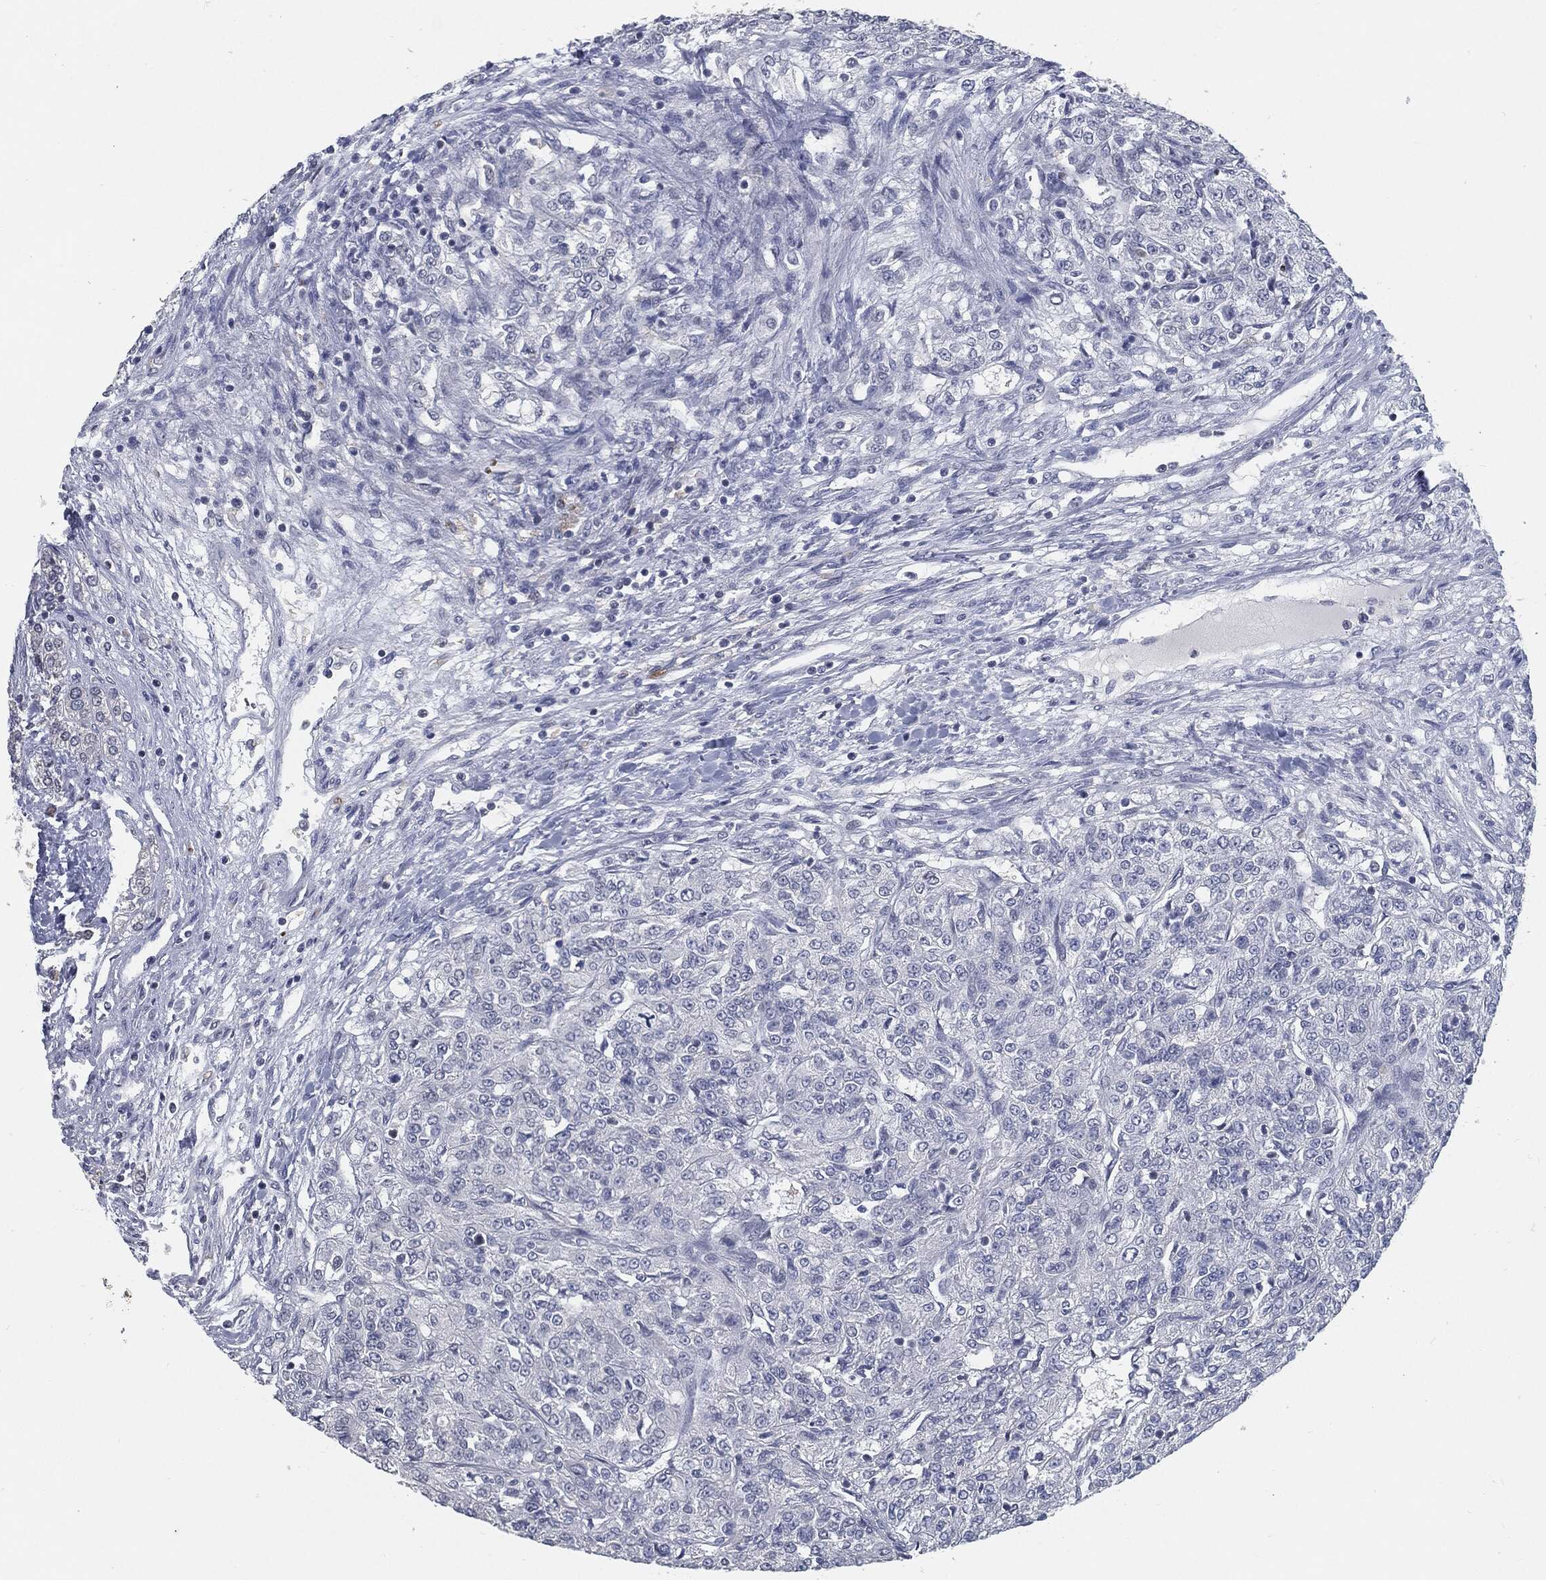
{"staining": {"intensity": "negative", "quantity": "none", "location": "none"}, "tissue": "renal cancer", "cell_type": "Tumor cells", "image_type": "cancer", "snomed": [{"axis": "morphology", "description": "Adenocarcinoma, NOS"}, {"axis": "topography", "description": "Kidney"}], "caption": "Immunohistochemistry photomicrograph of human renal cancer stained for a protein (brown), which shows no positivity in tumor cells. The staining is performed using DAB brown chromogen with nuclei counter-stained in using hematoxylin.", "gene": "ANXA1", "patient": {"sex": "female", "age": 63}}